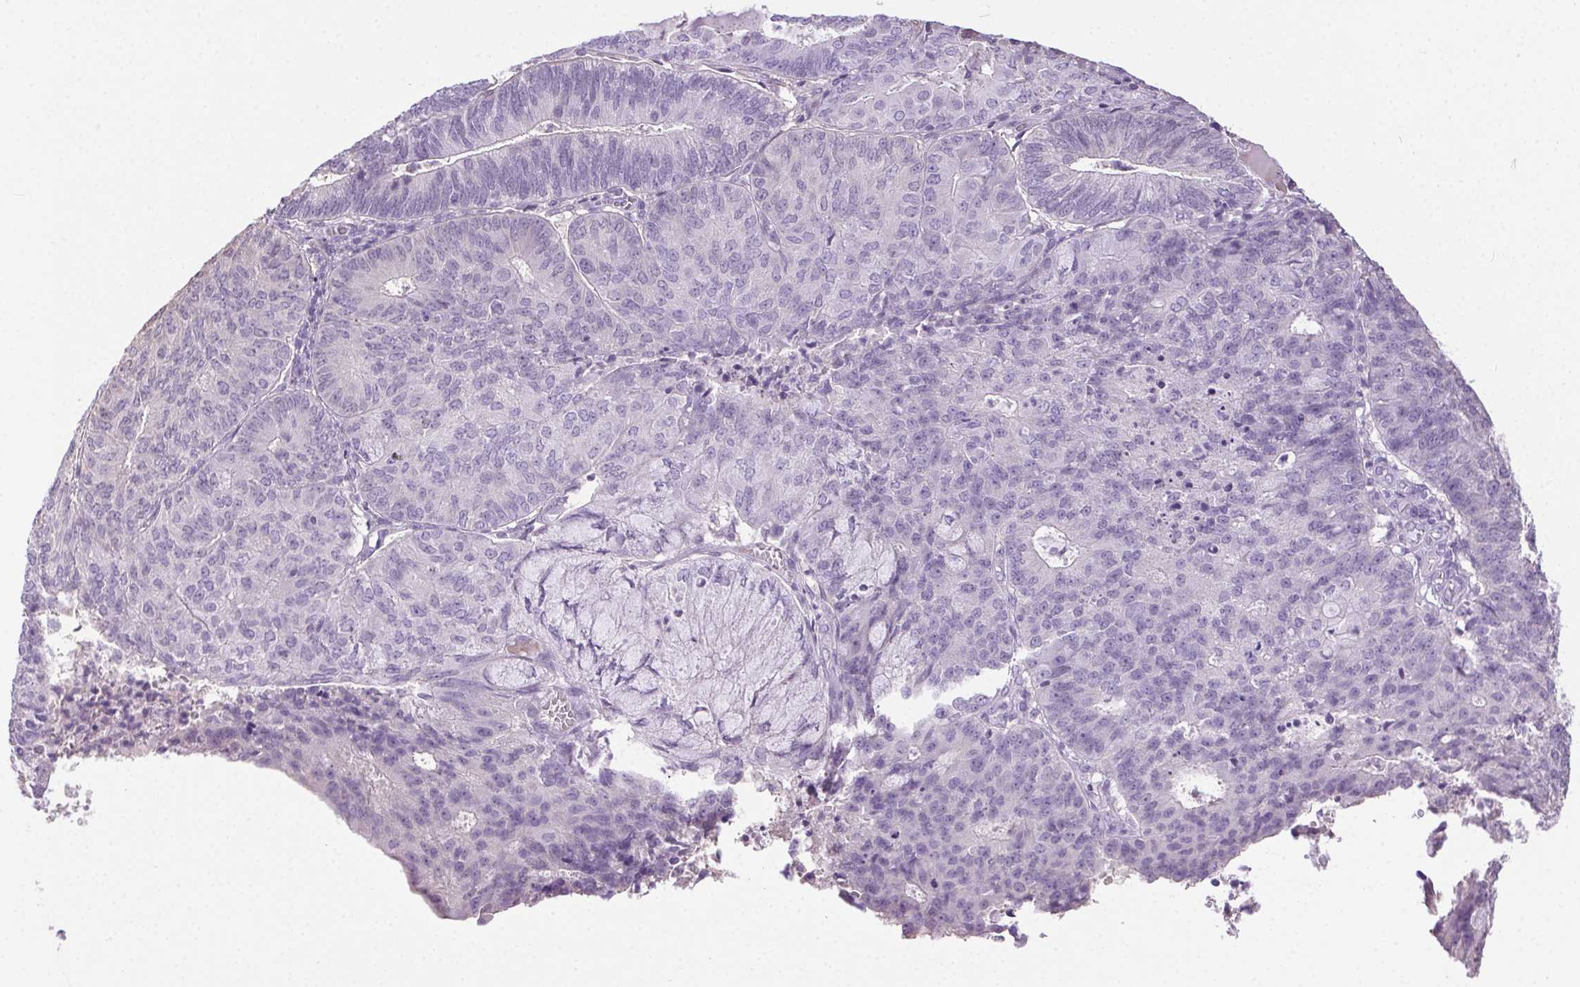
{"staining": {"intensity": "negative", "quantity": "none", "location": "none"}, "tissue": "endometrial cancer", "cell_type": "Tumor cells", "image_type": "cancer", "snomed": [{"axis": "morphology", "description": "Adenocarcinoma, NOS"}, {"axis": "topography", "description": "Endometrium"}], "caption": "Immunohistochemical staining of endometrial adenocarcinoma demonstrates no significant staining in tumor cells.", "gene": "SYCE2", "patient": {"sex": "female", "age": 82}}